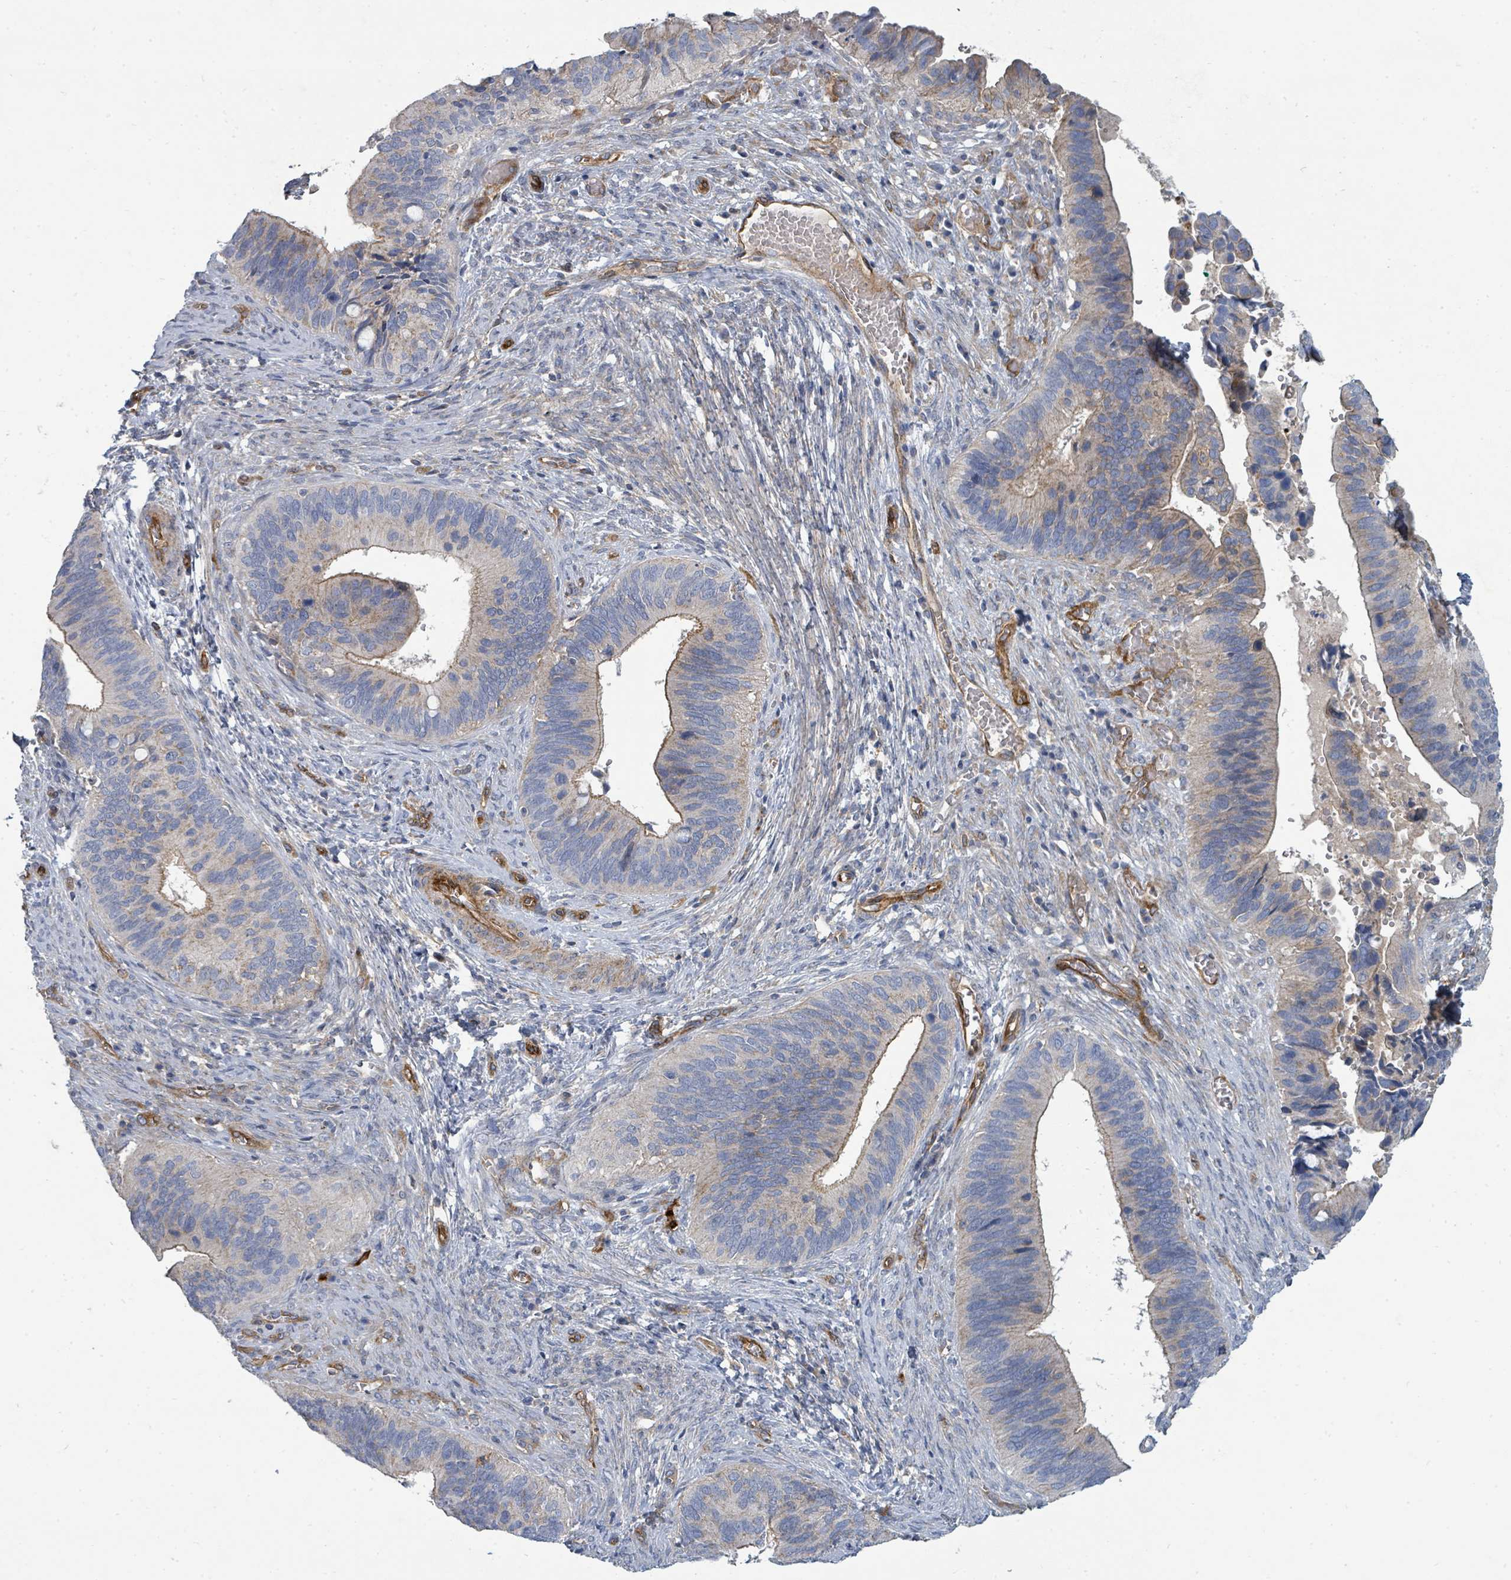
{"staining": {"intensity": "moderate", "quantity": "<25%", "location": "cytoplasmic/membranous"}, "tissue": "cervical cancer", "cell_type": "Tumor cells", "image_type": "cancer", "snomed": [{"axis": "morphology", "description": "Adenocarcinoma, NOS"}, {"axis": "topography", "description": "Cervix"}], "caption": "High-power microscopy captured an immunohistochemistry histopathology image of cervical cancer, revealing moderate cytoplasmic/membranous expression in about <25% of tumor cells.", "gene": "IFIT1", "patient": {"sex": "female", "age": 42}}